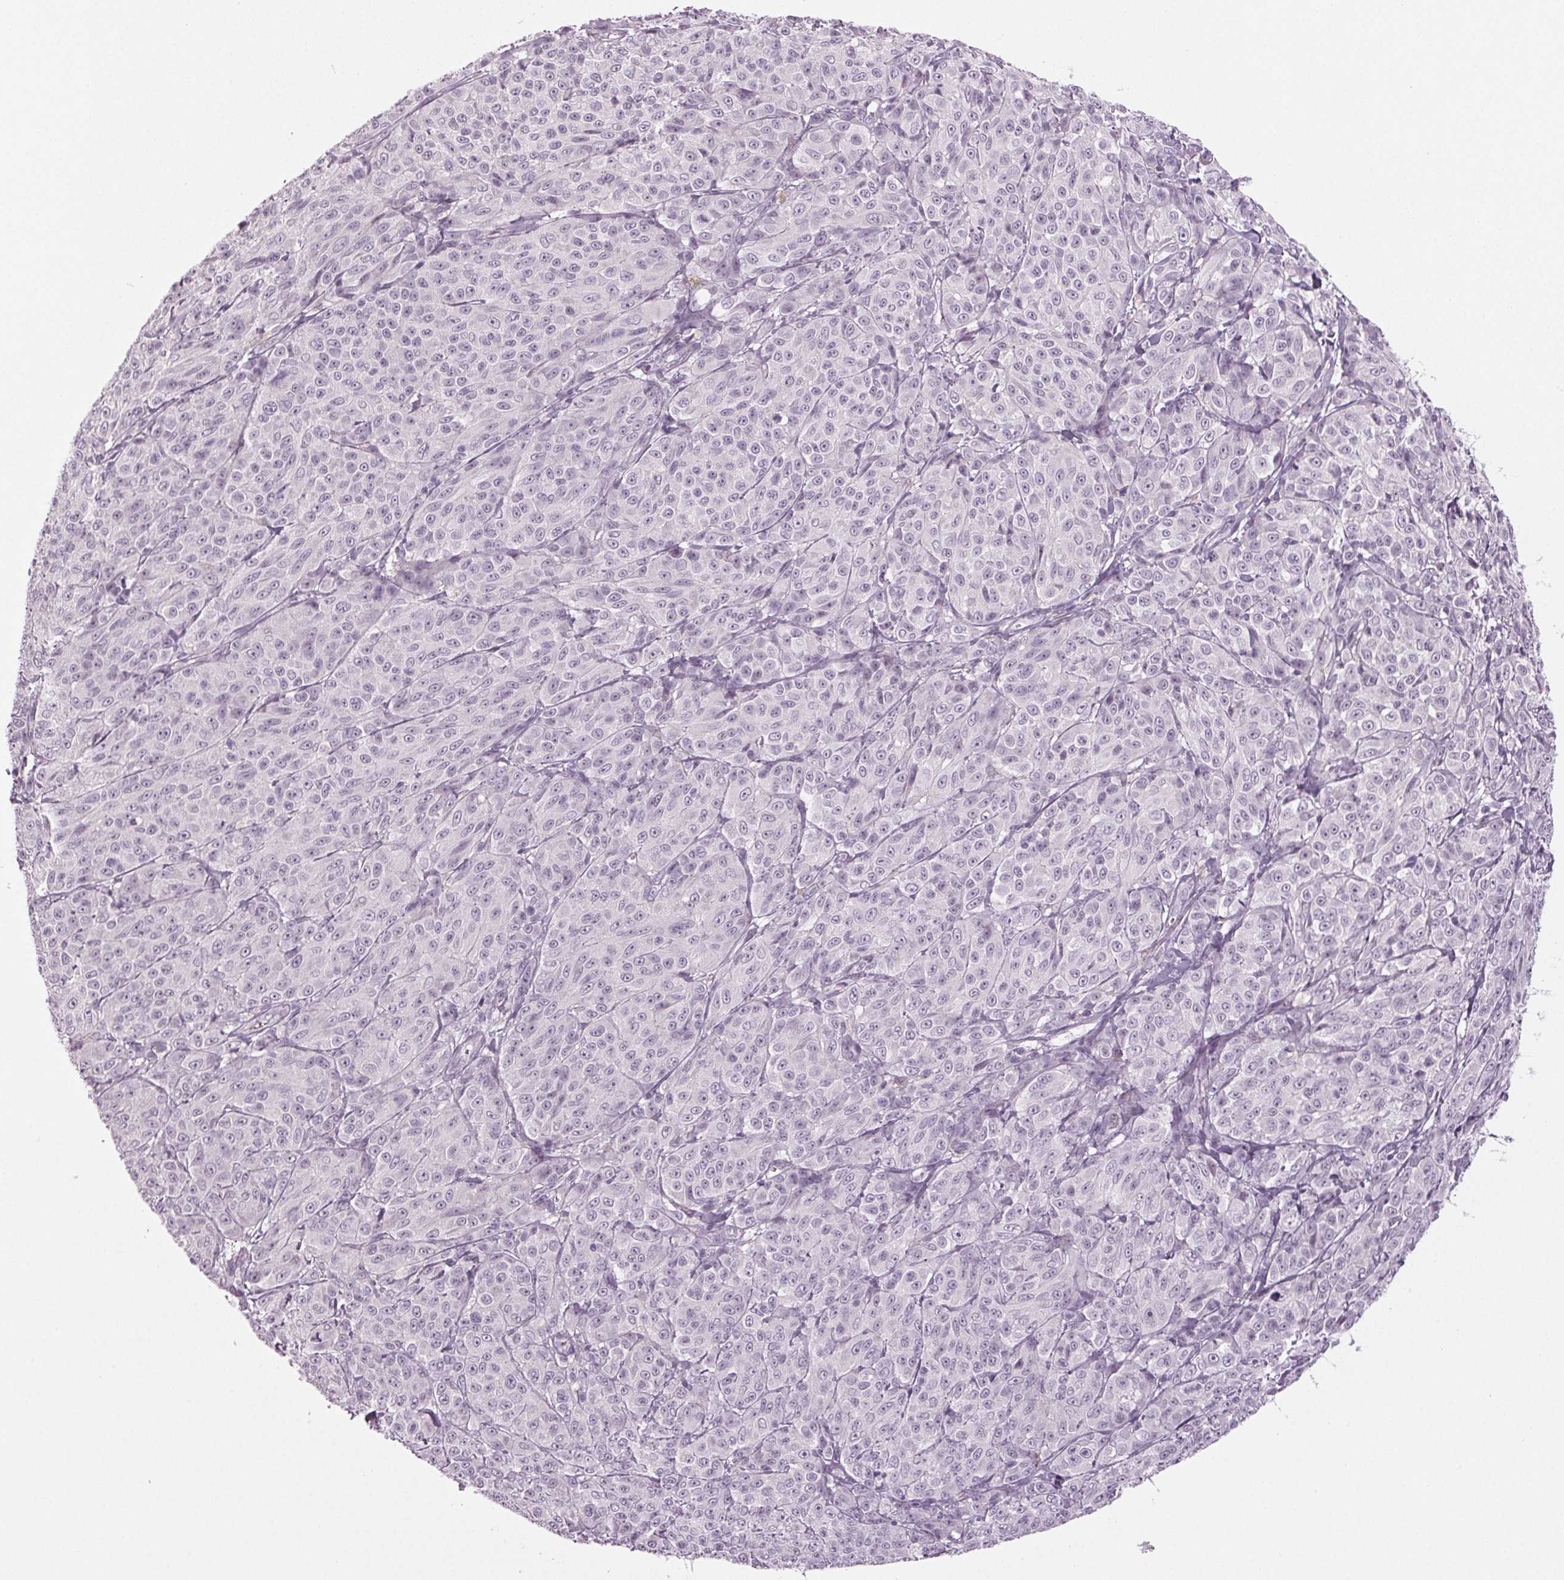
{"staining": {"intensity": "negative", "quantity": "none", "location": "none"}, "tissue": "melanoma", "cell_type": "Tumor cells", "image_type": "cancer", "snomed": [{"axis": "morphology", "description": "Malignant melanoma, NOS"}, {"axis": "topography", "description": "Skin"}], "caption": "A histopathology image of malignant melanoma stained for a protein exhibits no brown staining in tumor cells. (DAB (3,3'-diaminobenzidine) immunohistochemistry with hematoxylin counter stain).", "gene": "DNAH12", "patient": {"sex": "male", "age": 89}}